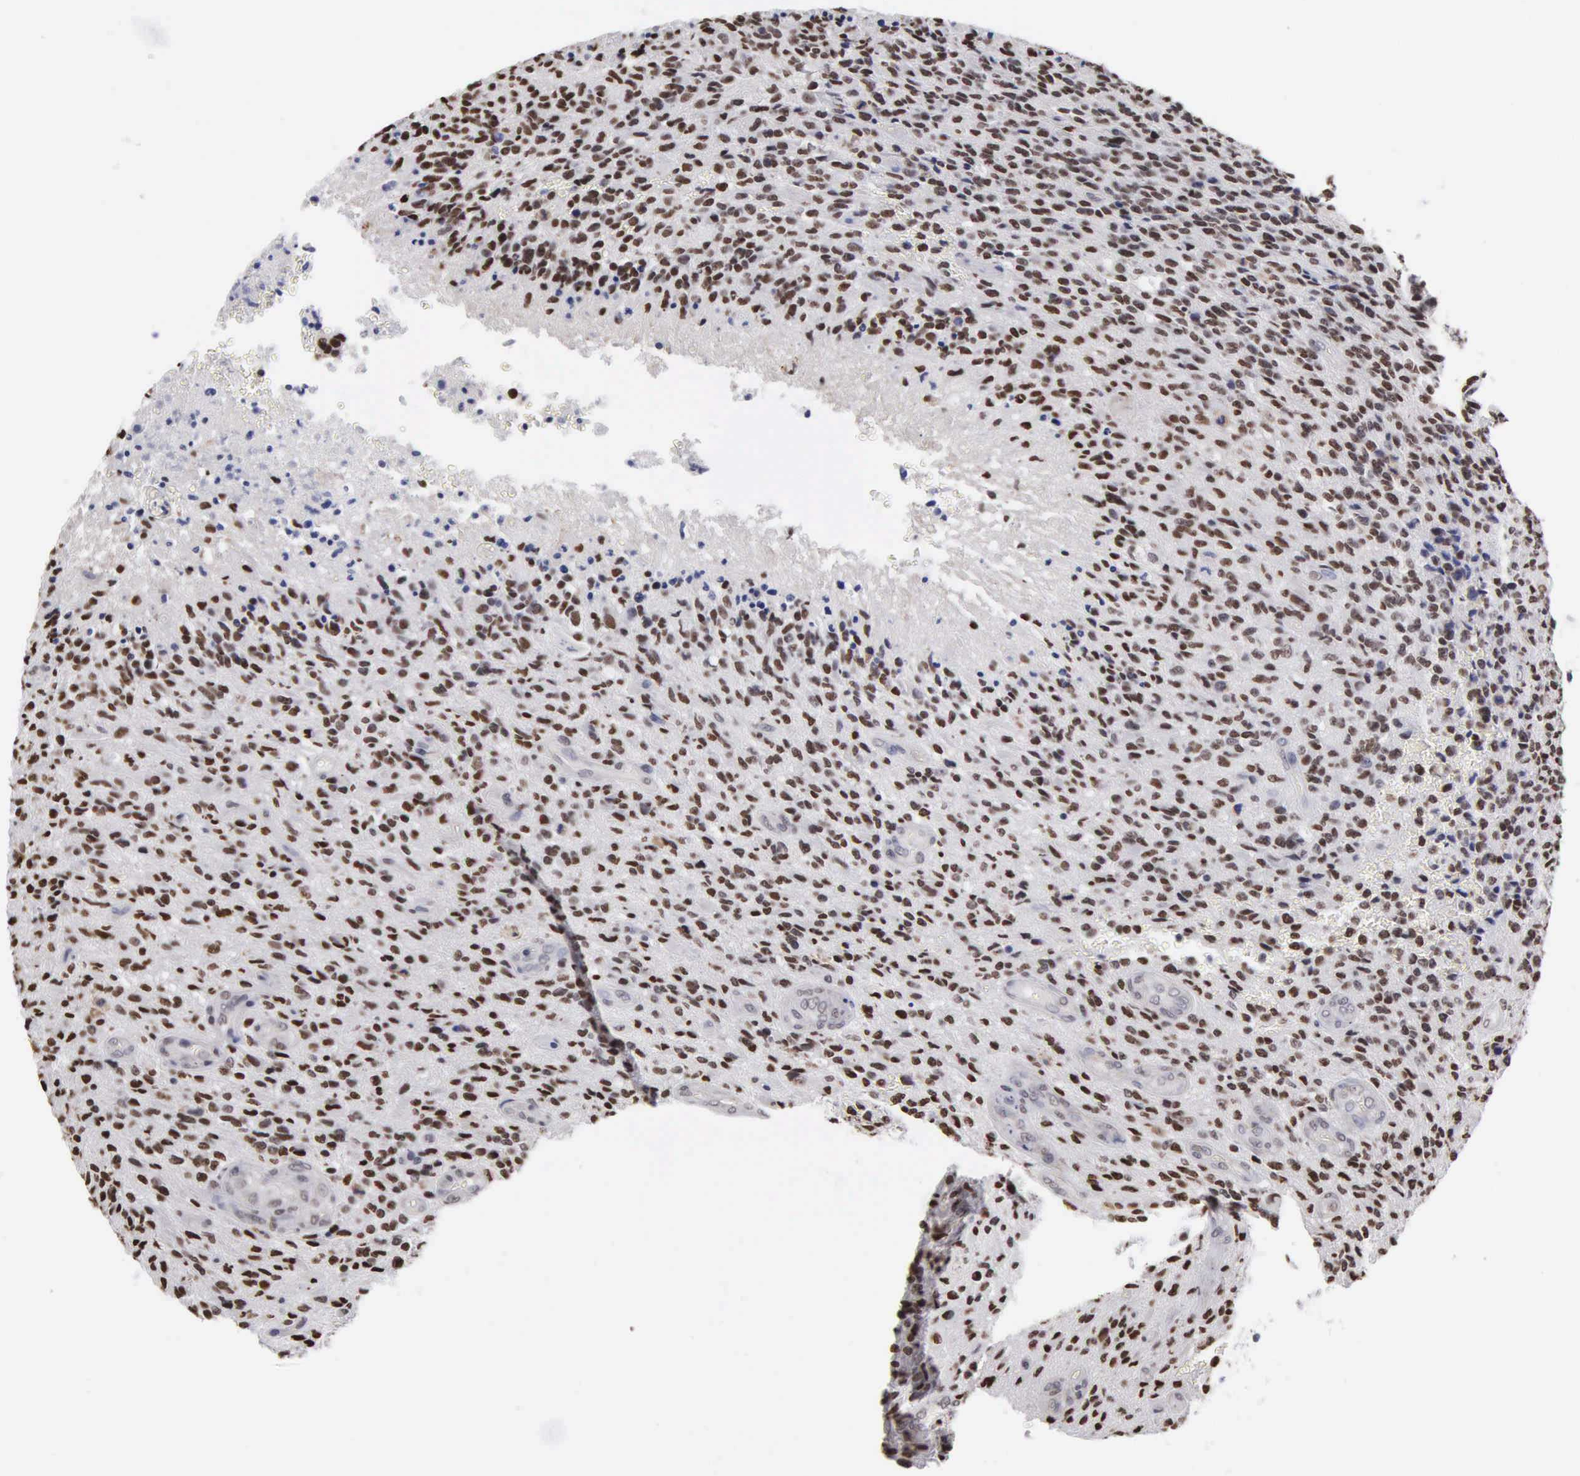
{"staining": {"intensity": "strong", "quantity": ">75%", "location": "nuclear"}, "tissue": "glioma", "cell_type": "Tumor cells", "image_type": "cancer", "snomed": [{"axis": "morphology", "description": "Glioma, malignant, High grade"}, {"axis": "topography", "description": "Brain"}], "caption": "A micrograph of human malignant glioma (high-grade) stained for a protein shows strong nuclear brown staining in tumor cells.", "gene": "CCNG1", "patient": {"sex": "male", "age": 36}}